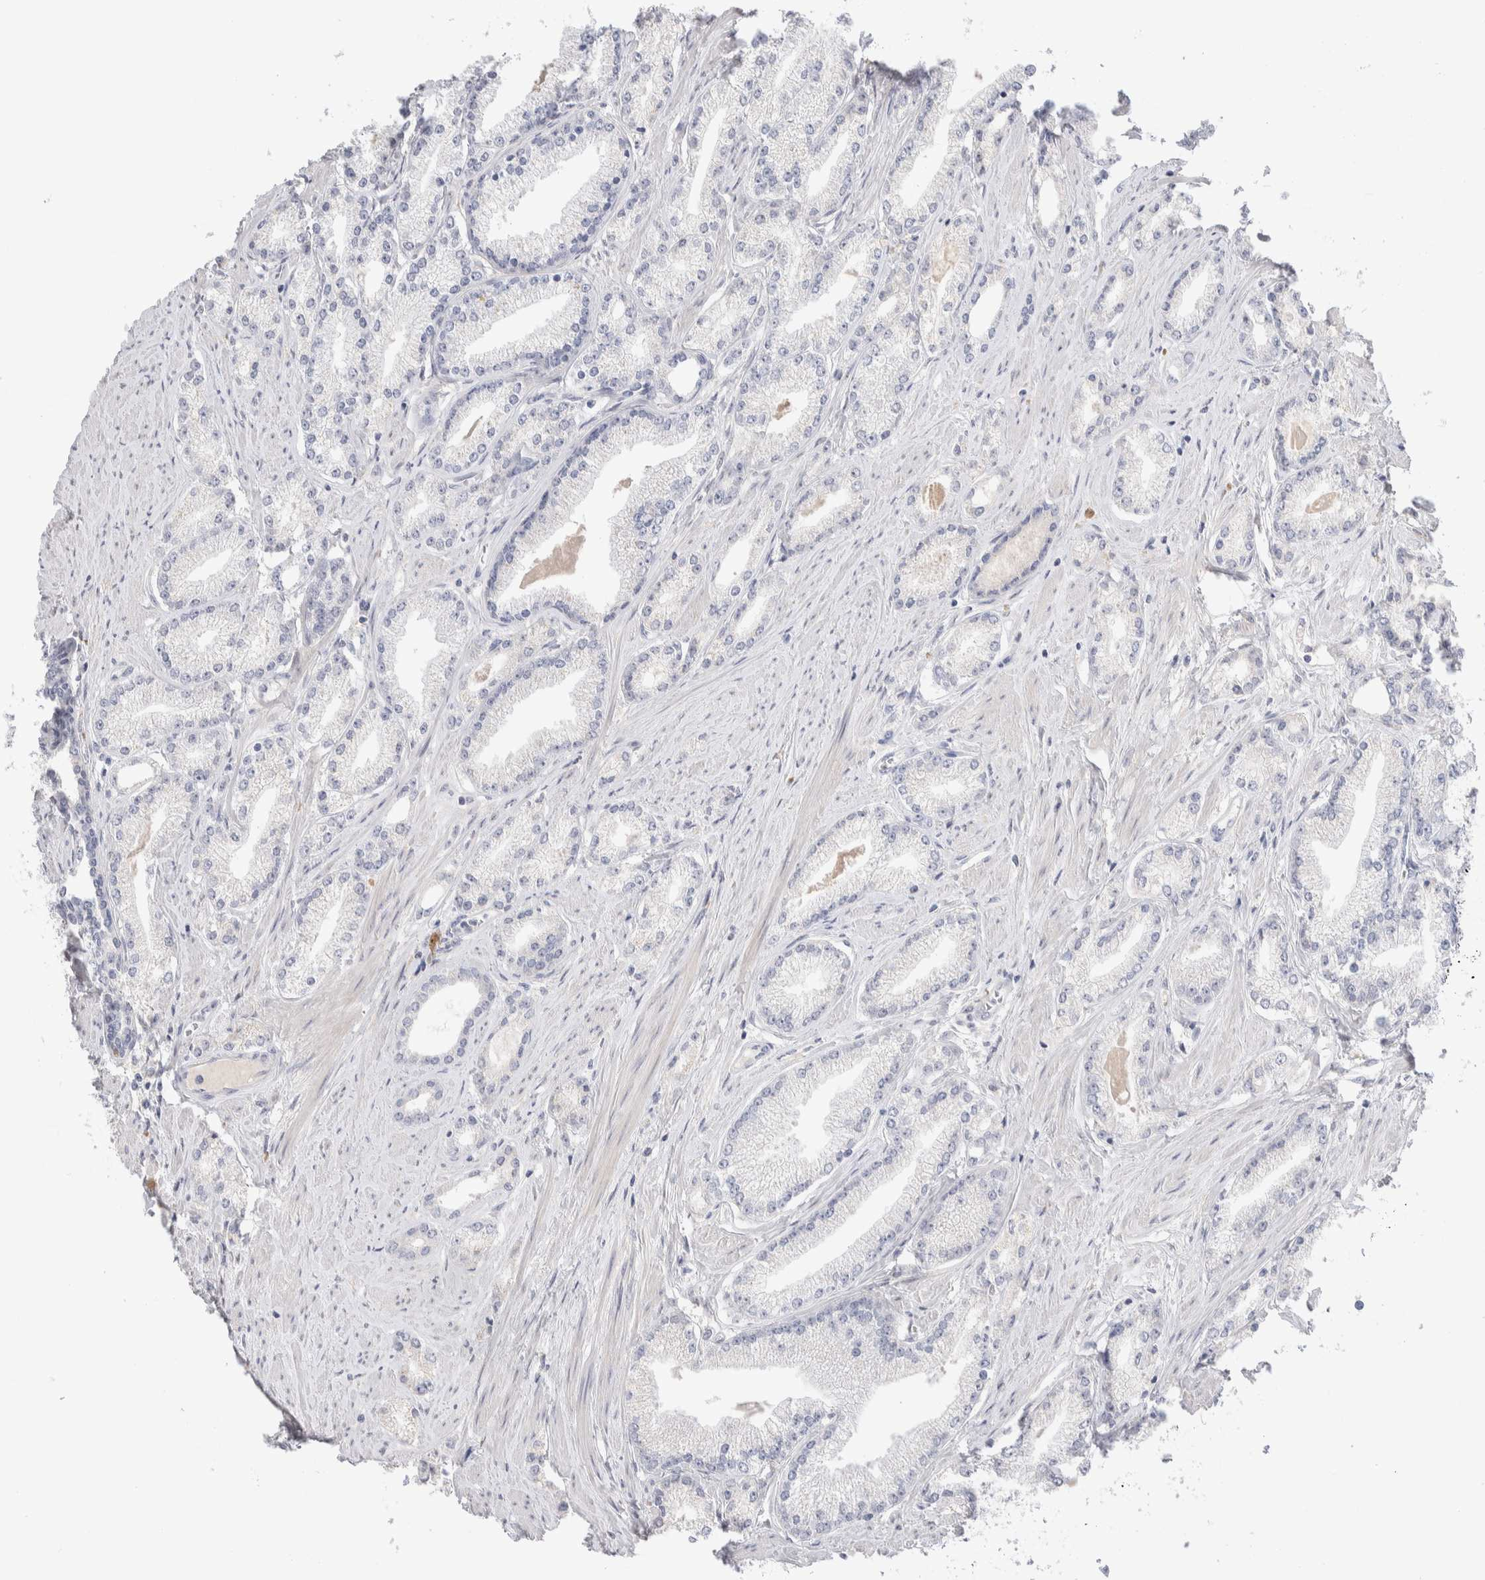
{"staining": {"intensity": "negative", "quantity": "none", "location": "none"}, "tissue": "prostate cancer", "cell_type": "Tumor cells", "image_type": "cancer", "snomed": [{"axis": "morphology", "description": "Adenocarcinoma, Low grade"}, {"axis": "topography", "description": "Prostate"}], "caption": "Immunohistochemistry (IHC) photomicrograph of neoplastic tissue: prostate cancer (low-grade adenocarcinoma) stained with DAB shows no significant protein staining in tumor cells.", "gene": "DNAJB6", "patient": {"sex": "male", "age": 62}}